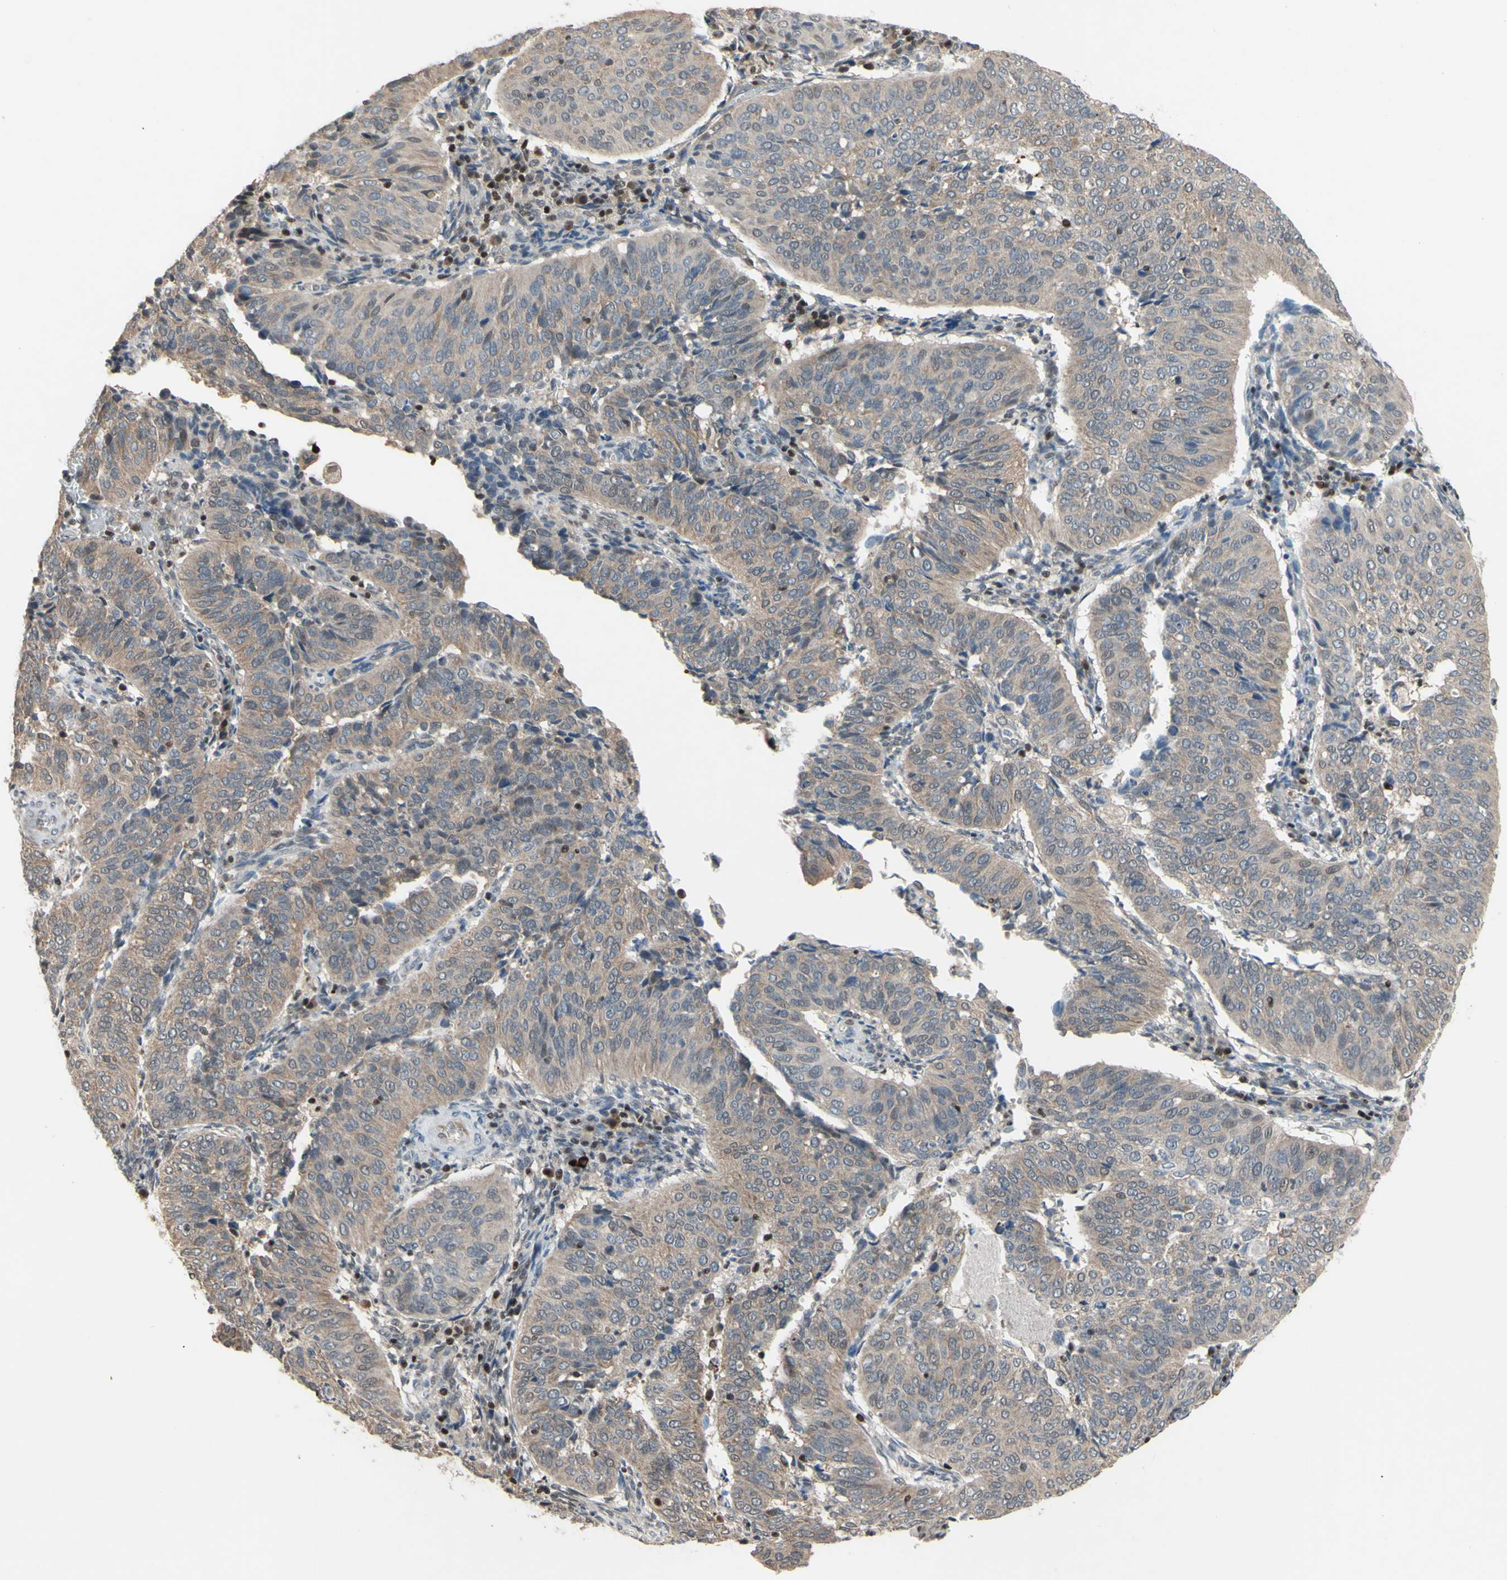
{"staining": {"intensity": "weak", "quantity": ">75%", "location": "cytoplasmic/membranous"}, "tissue": "cervical cancer", "cell_type": "Tumor cells", "image_type": "cancer", "snomed": [{"axis": "morphology", "description": "Normal tissue, NOS"}, {"axis": "morphology", "description": "Squamous cell carcinoma, NOS"}, {"axis": "topography", "description": "Cervix"}], "caption": "Immunohistochemical staining of squamous cell carcinoma (cervical) shows weak cytoplasmic/membranous protein staining in approximately >75% of tumor cells.", "gene": "SP4", "patient": {"sex": "female", "age": 39}}